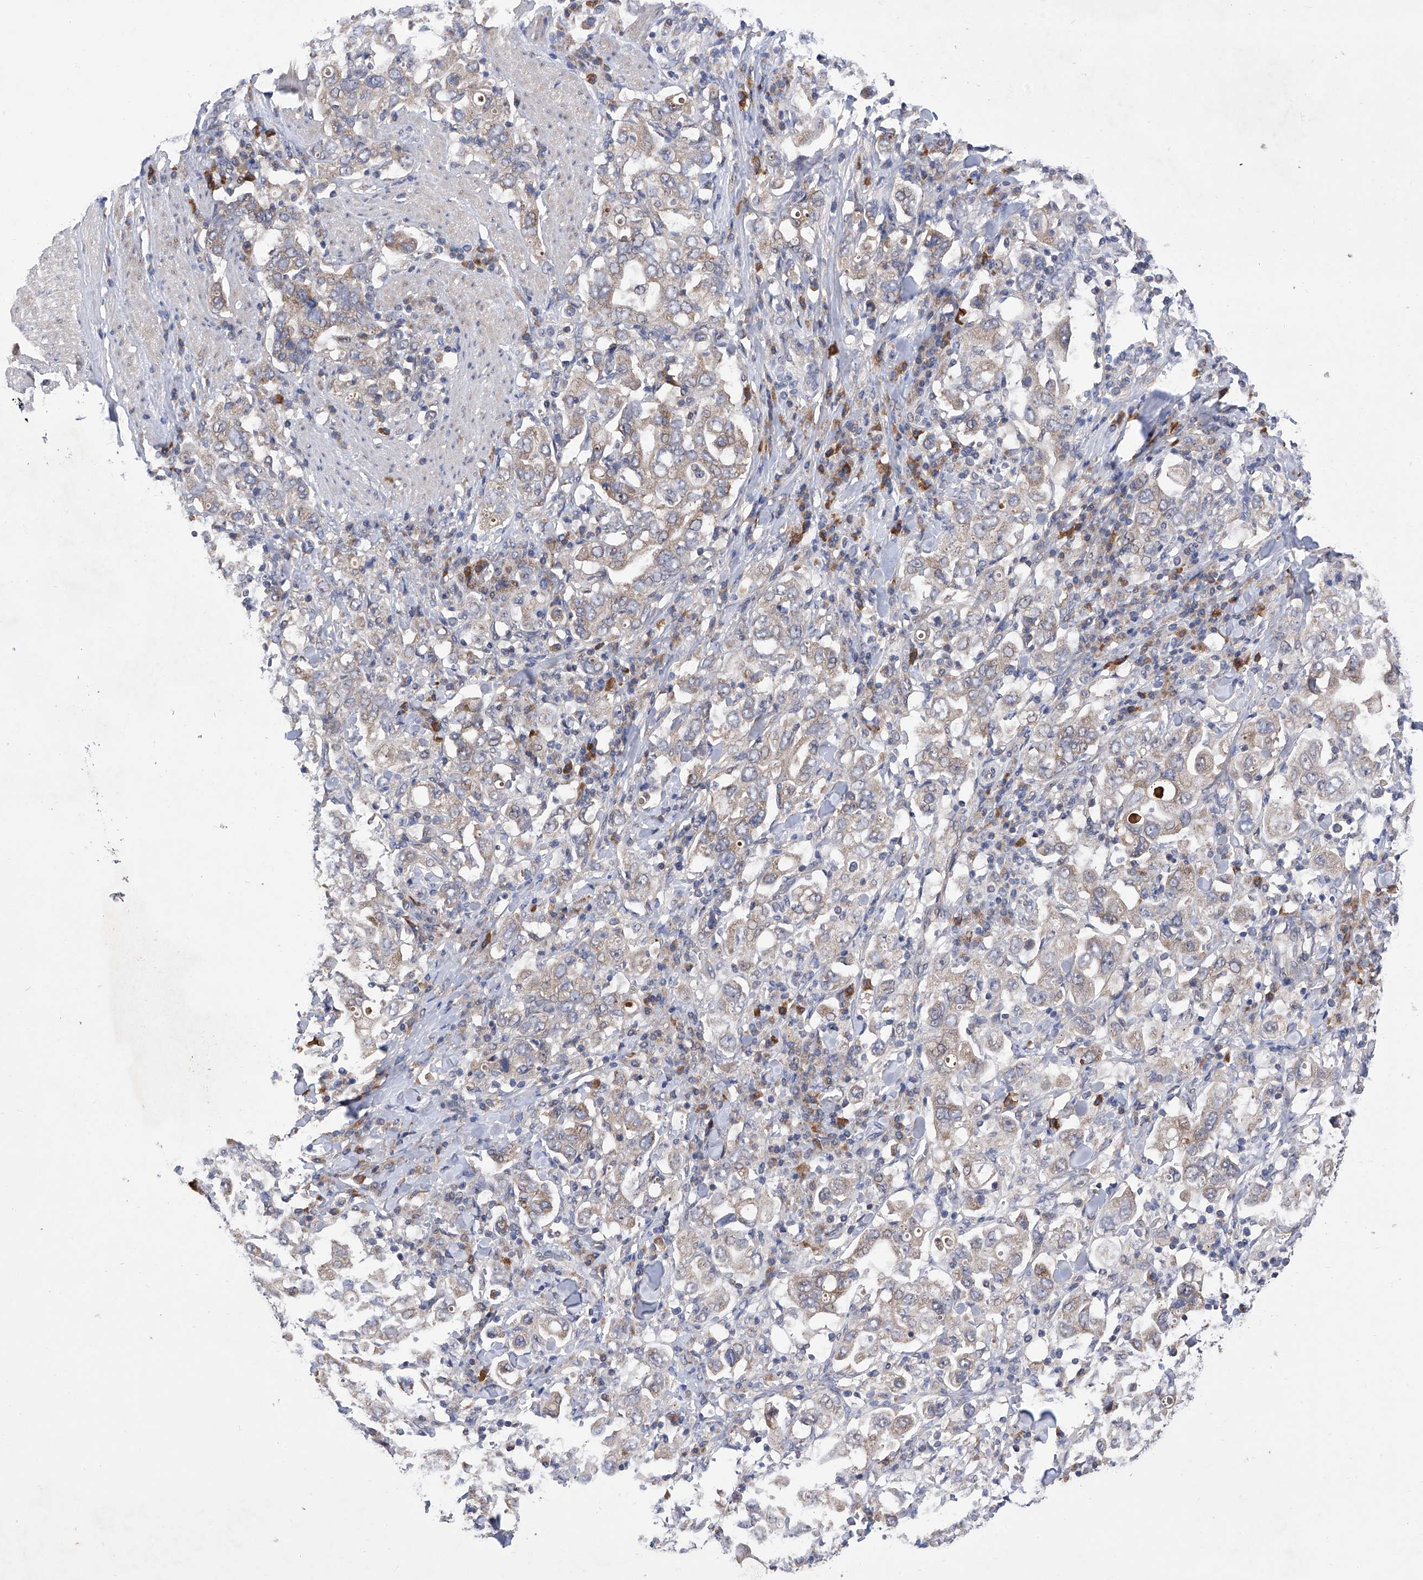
{"staining": {"intensity": "weak", "quantity": "<25%", "location": "cytoplasmic/membranous"}, "tissue": "stomach cancer", "cell_type": "Tumor cells", "image_type": "cancer", "snomed": [{"axis": "morphology", "description": "Adenocarcinoma, NOS"}, {"axis": "topography", "description": "Stomach, upper"}], "caption": "Tumor cells show no significant staining in stomach adenocarcinoma.", "gene": "USP45", "patient": {"sex": "male", "age": 62}}